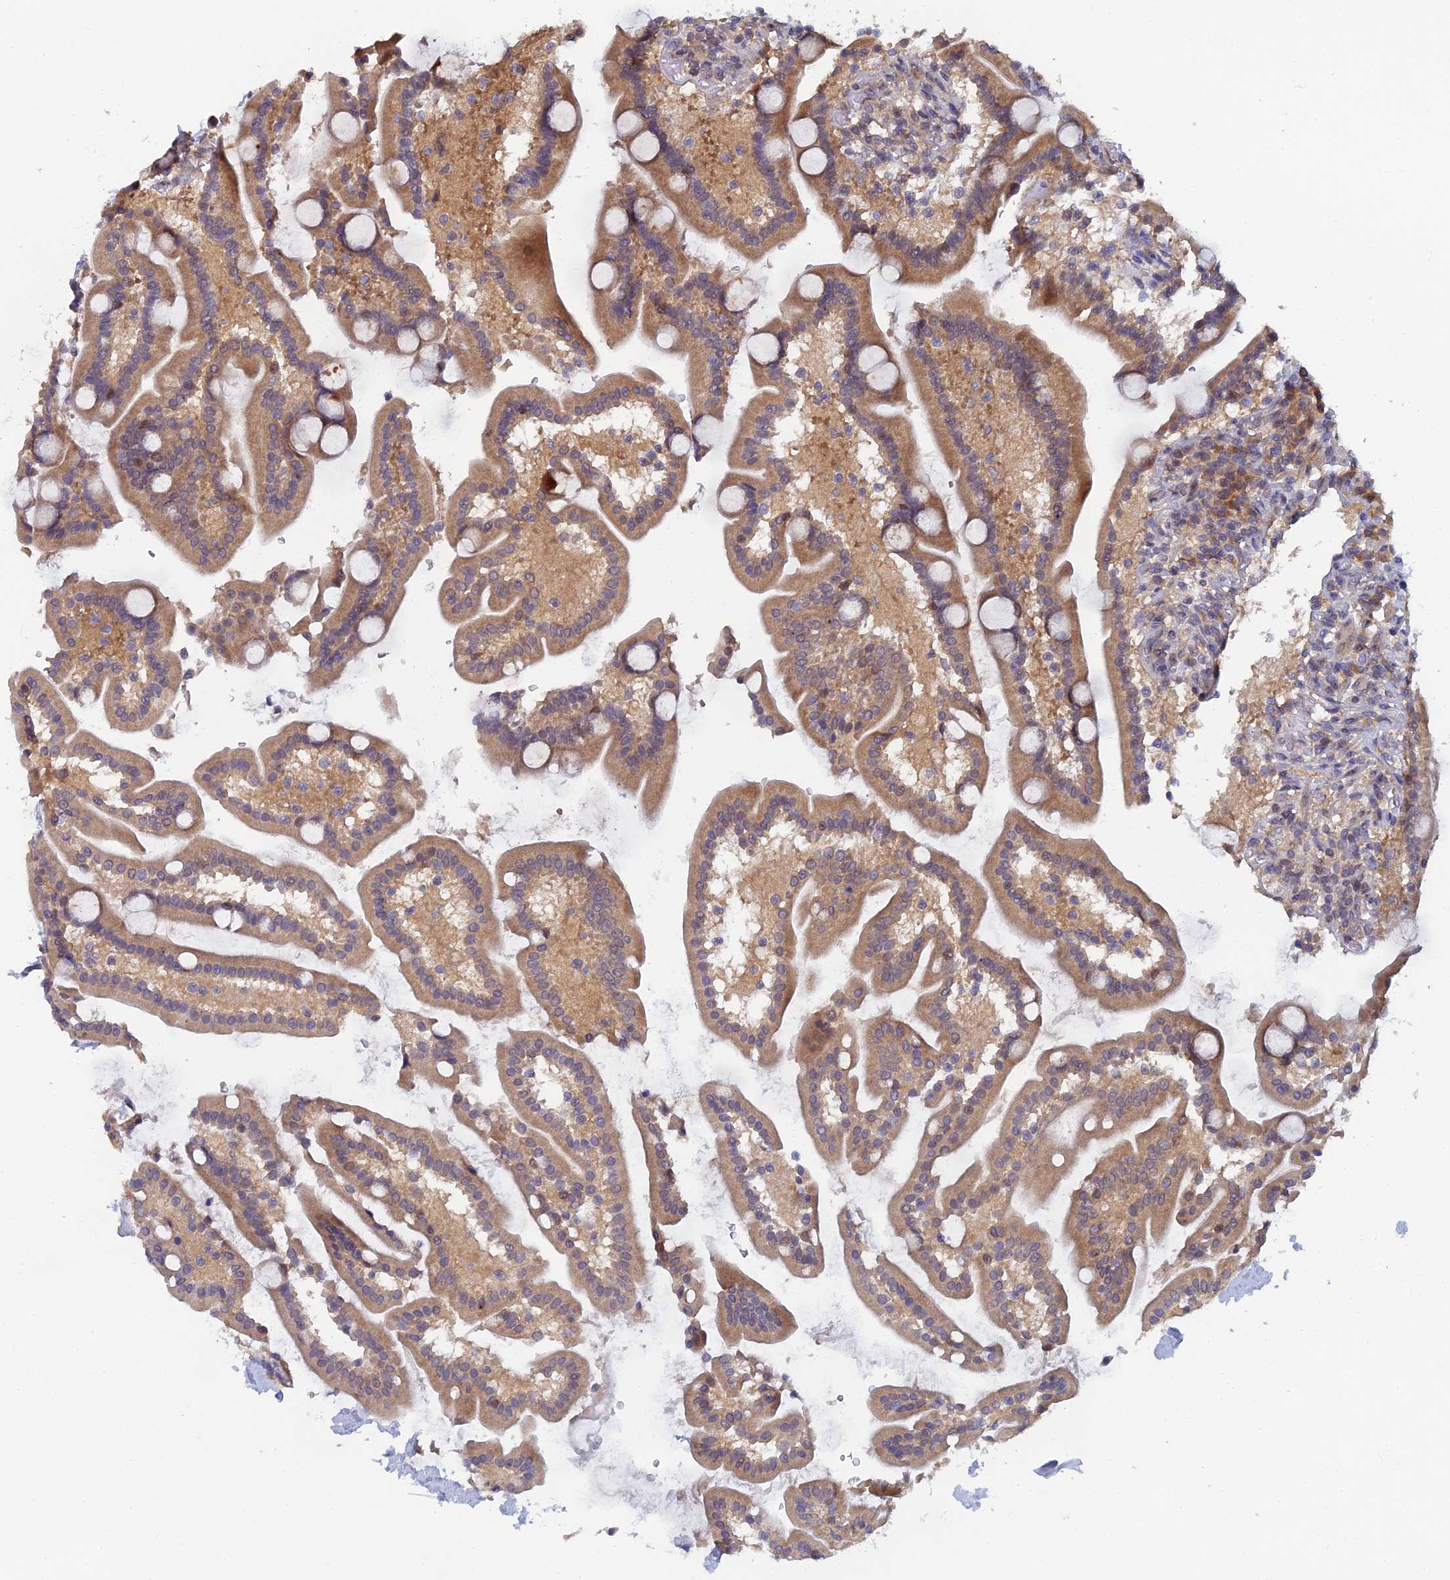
{"staining": {"intensity": "moderate", "quantity": ">75%", "location": "cytoplasmic/membranous"}, "tissue": "duodenum", "cell_type": "Glandular cells", "image_type": "normal", "snomed": [{"axis": "morphology", "description": "Normal tissue, NOS"}, {"axis": "topography", "description": "Duodenum"}], "caption": "High-power microscopy captured an immunohistochemistry (IHC) photomicrograph of normal duodenum, revealing moderate cytoplasmic/membranous expression in about >75% of glandular cells.", "gene": "SRA1", "patient": {"sex": "male", "age": 55}}